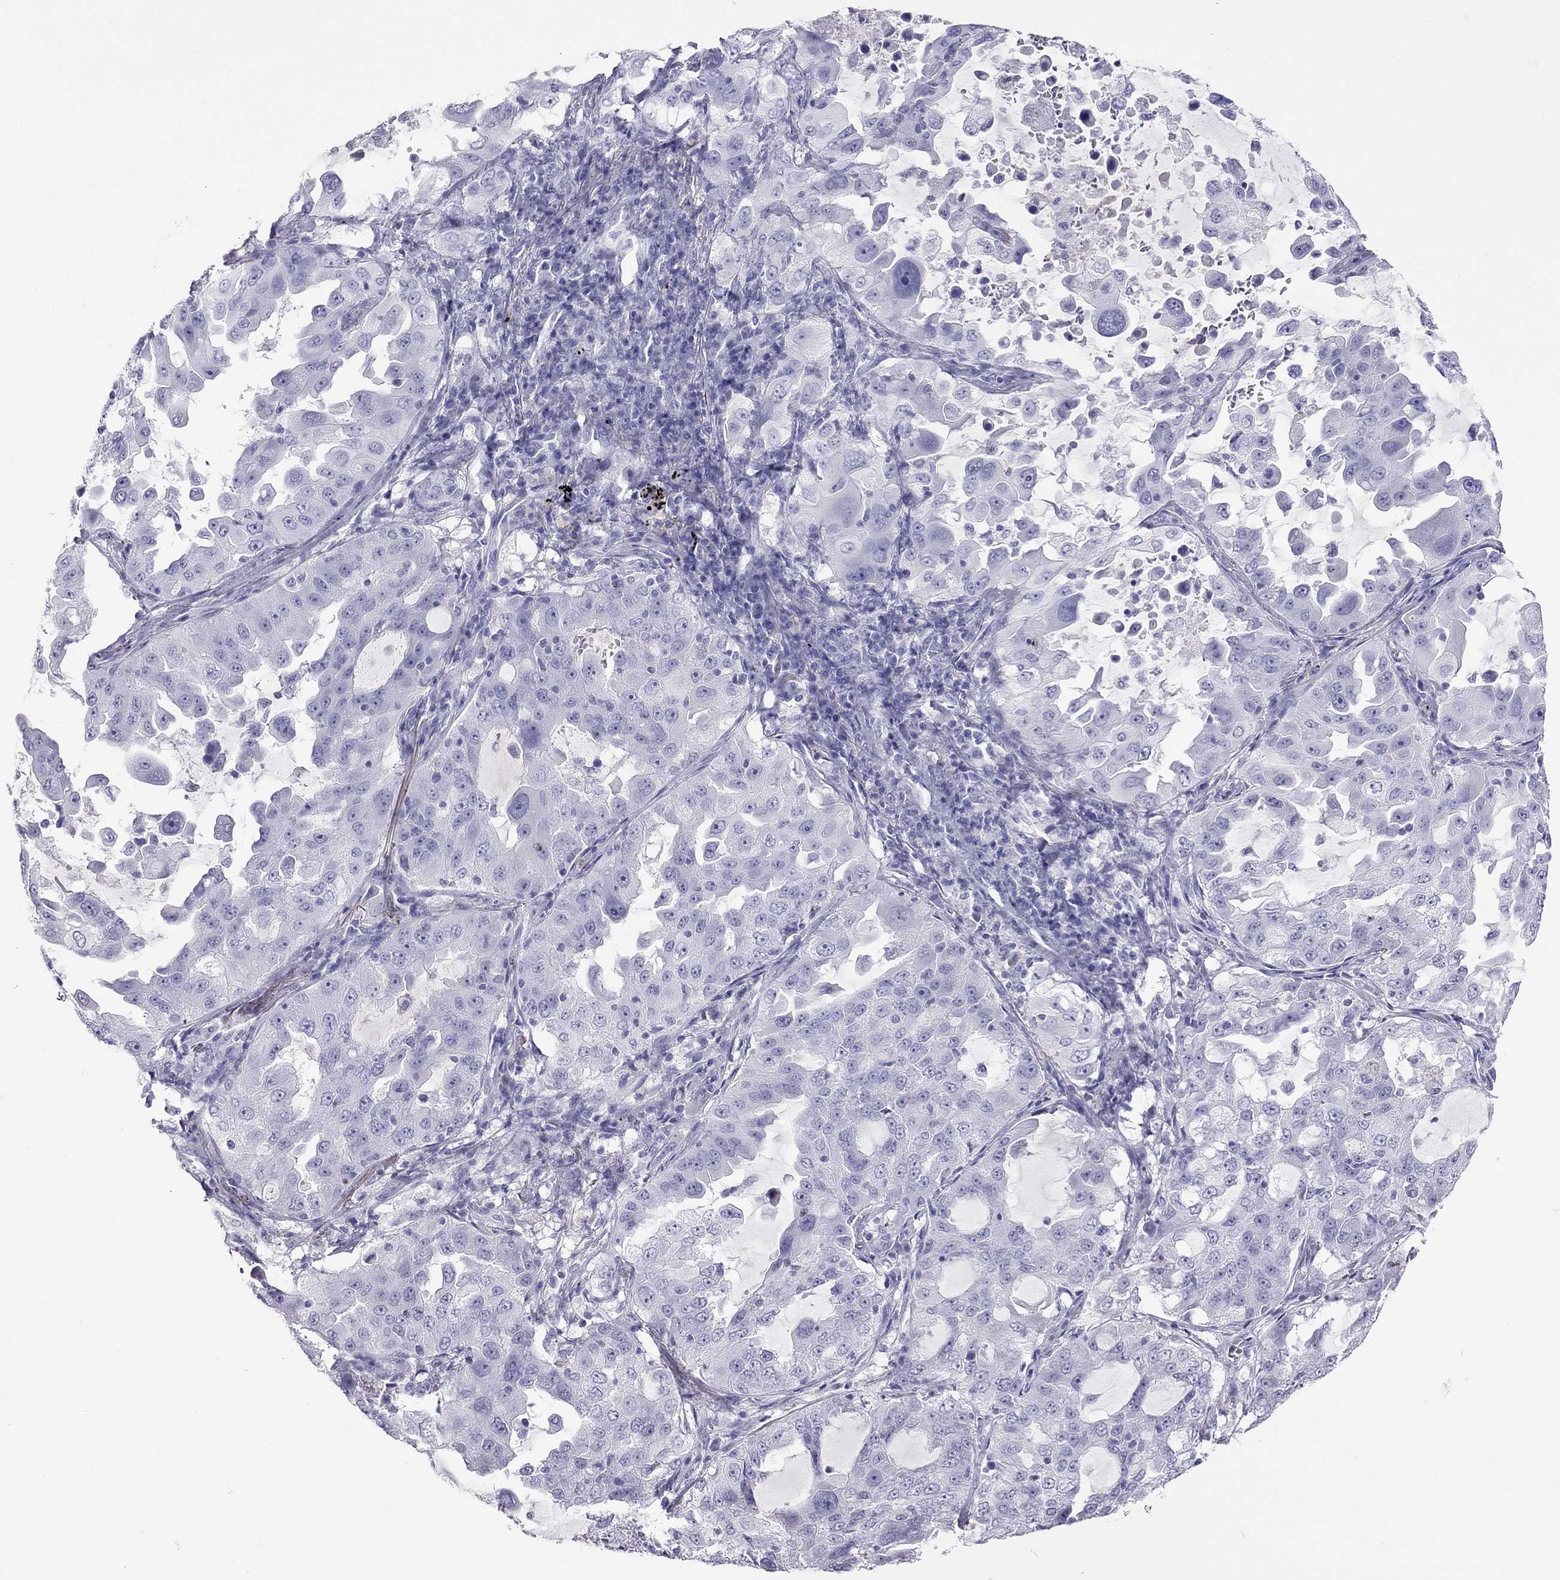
{"staining": {"intensity": "negative", "quantity": "none", "location": "none"}, "tissue": "lung cancer", "cell_type": "Tumor cells", "image_type": "cancer", "snomed": [{"axis": "morphology", "description": "Adenocarcinoma, NOS"}, {"axis": "topography", "description": "Lung"}], "caption": "This is a histopathology image of immunohistochemistry (IHC) staining of lung cancer (adenocarcinoma), which shows no positivity in tumor cells.", "gene": "STAG3", "patient": {"sex": "female", "age": 61}}